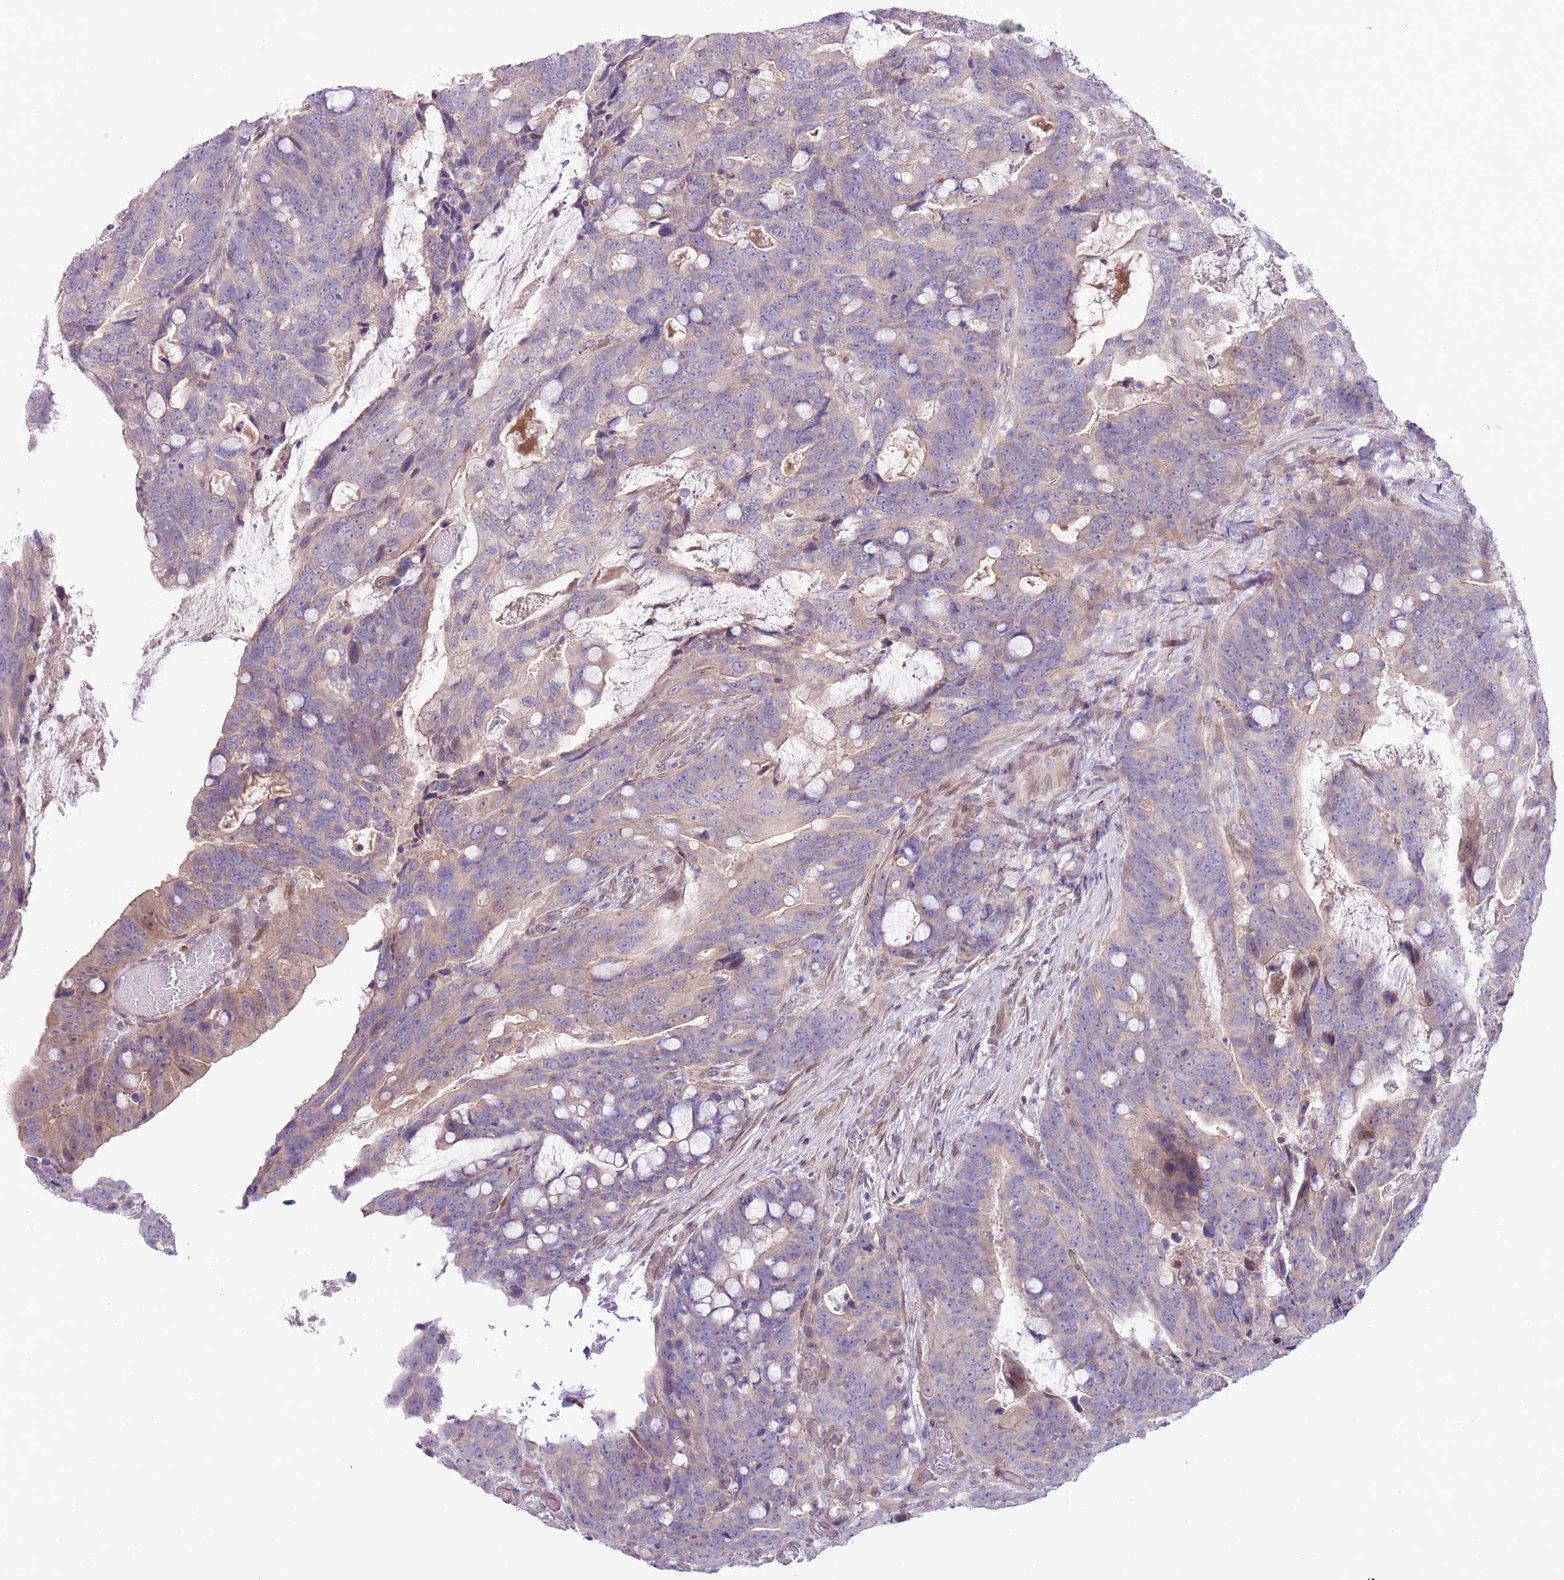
{"staining": {"intensity": "weak", "quantity": "<25%", "location": "nuclear"}, "tissue": "colorectal cancer", "cell_type": "Tumor cells", "image_type": "cancer", "snomed": [{"axis": "morphology", "description": "Adenocarcinoma, NOS"}, {"axis": "topography", "description": "Colon"}], "caption": "Tumor cells show no significant protein expression in colorectal cancer. (IHC, brightfield microscopy, high magnification).", "gene": "CCND2", "patient": {"sex": "female", "age": 82}}